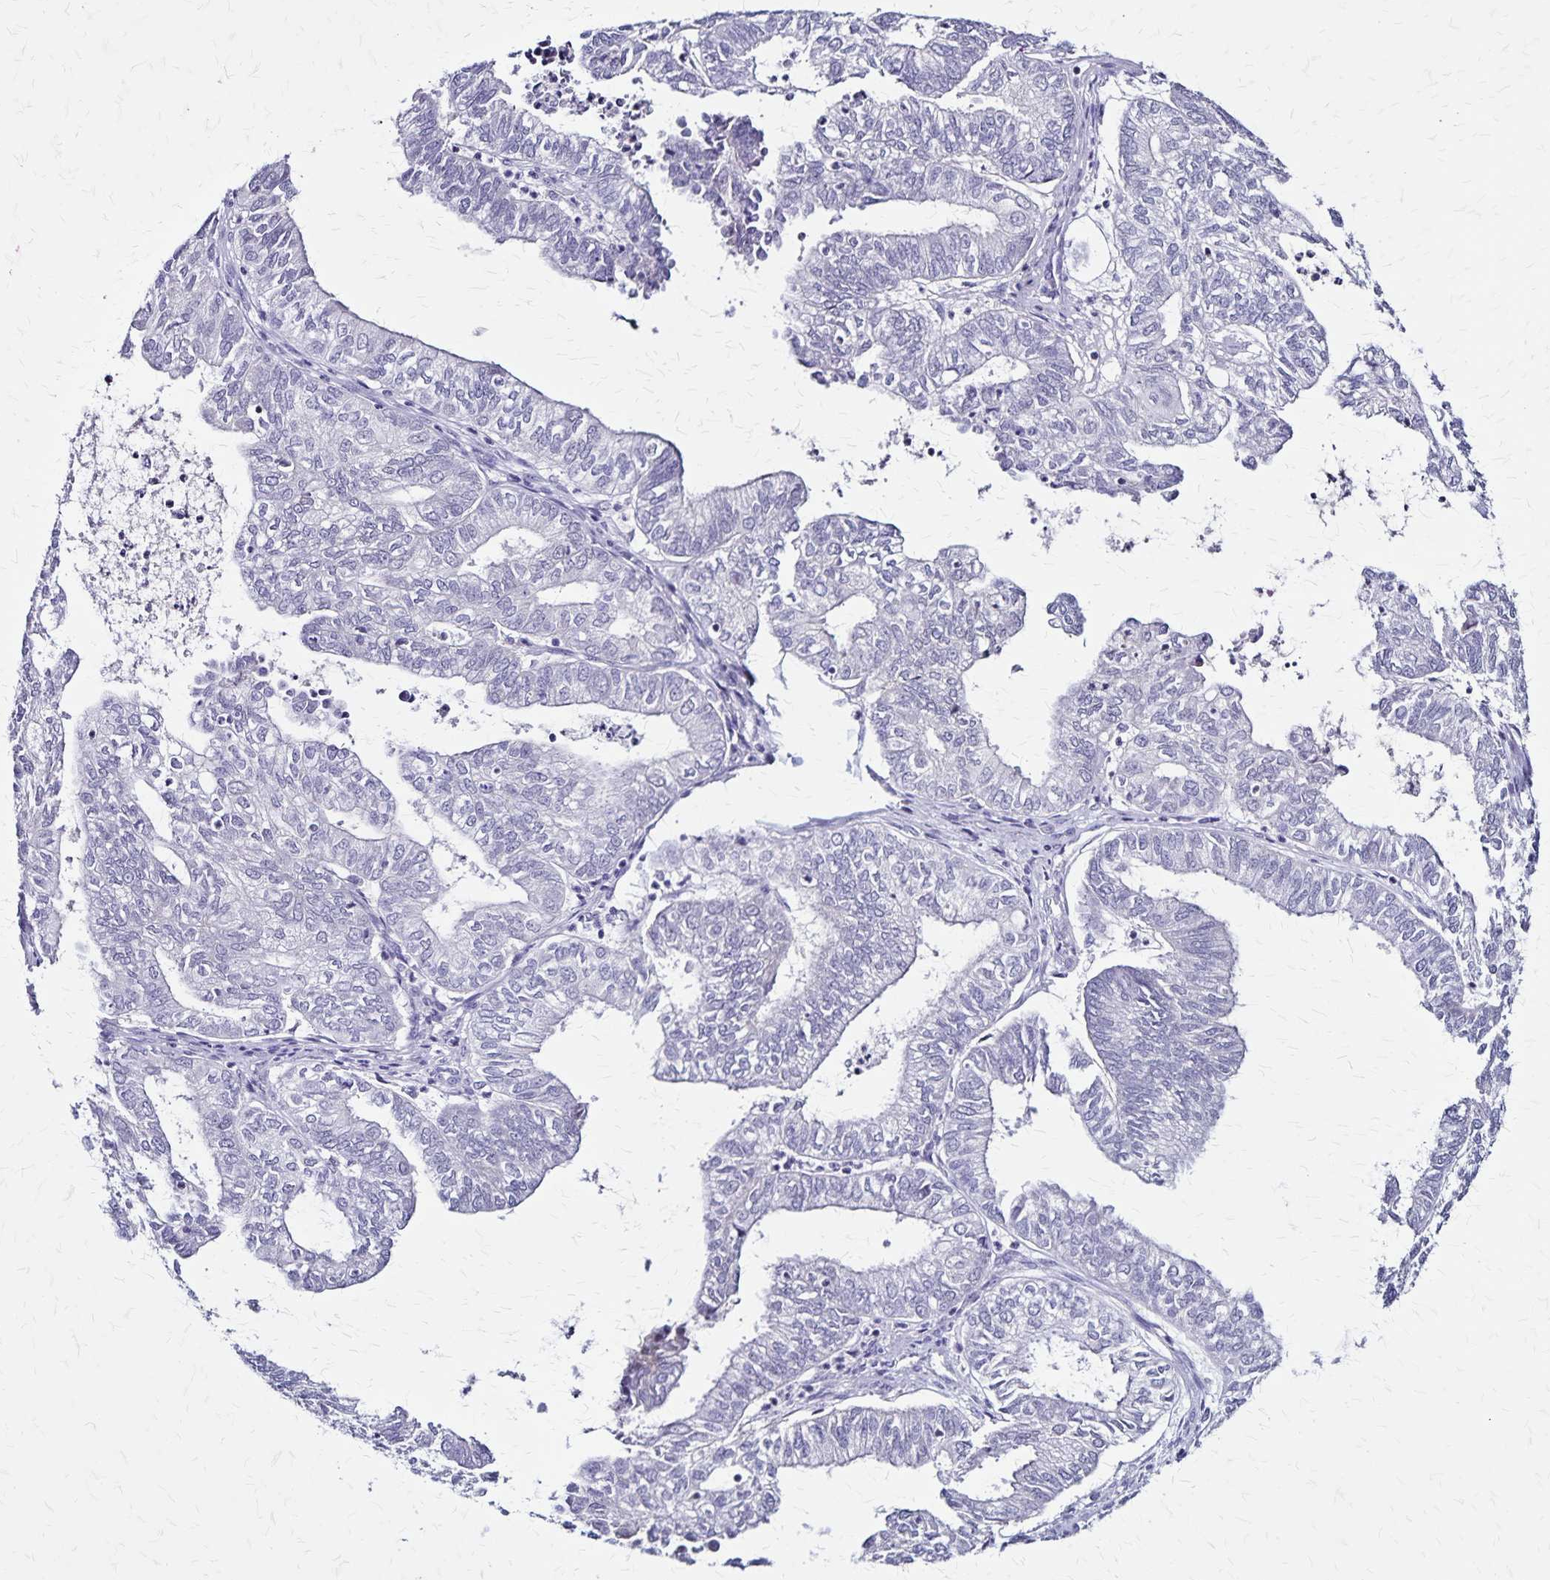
{"staining": {"intensity": "negative", "quantity": "none", "location": "none"}, "tissue": "ovarian cancer", "cell_type": "Tumor cells", "image_type": "cancer", "snomed": [{"axis": "morphology", "description": "Carcinoma, endometroid"}, {"axis": "topography", "description": "Ovary"}], "caption": "A photomicrograph of ovarian cancer stained for a protein exhibits no brown staining in tumor cells.", "gene": "PLXNA4", "patient": {"sex": "female", "age": 64}}